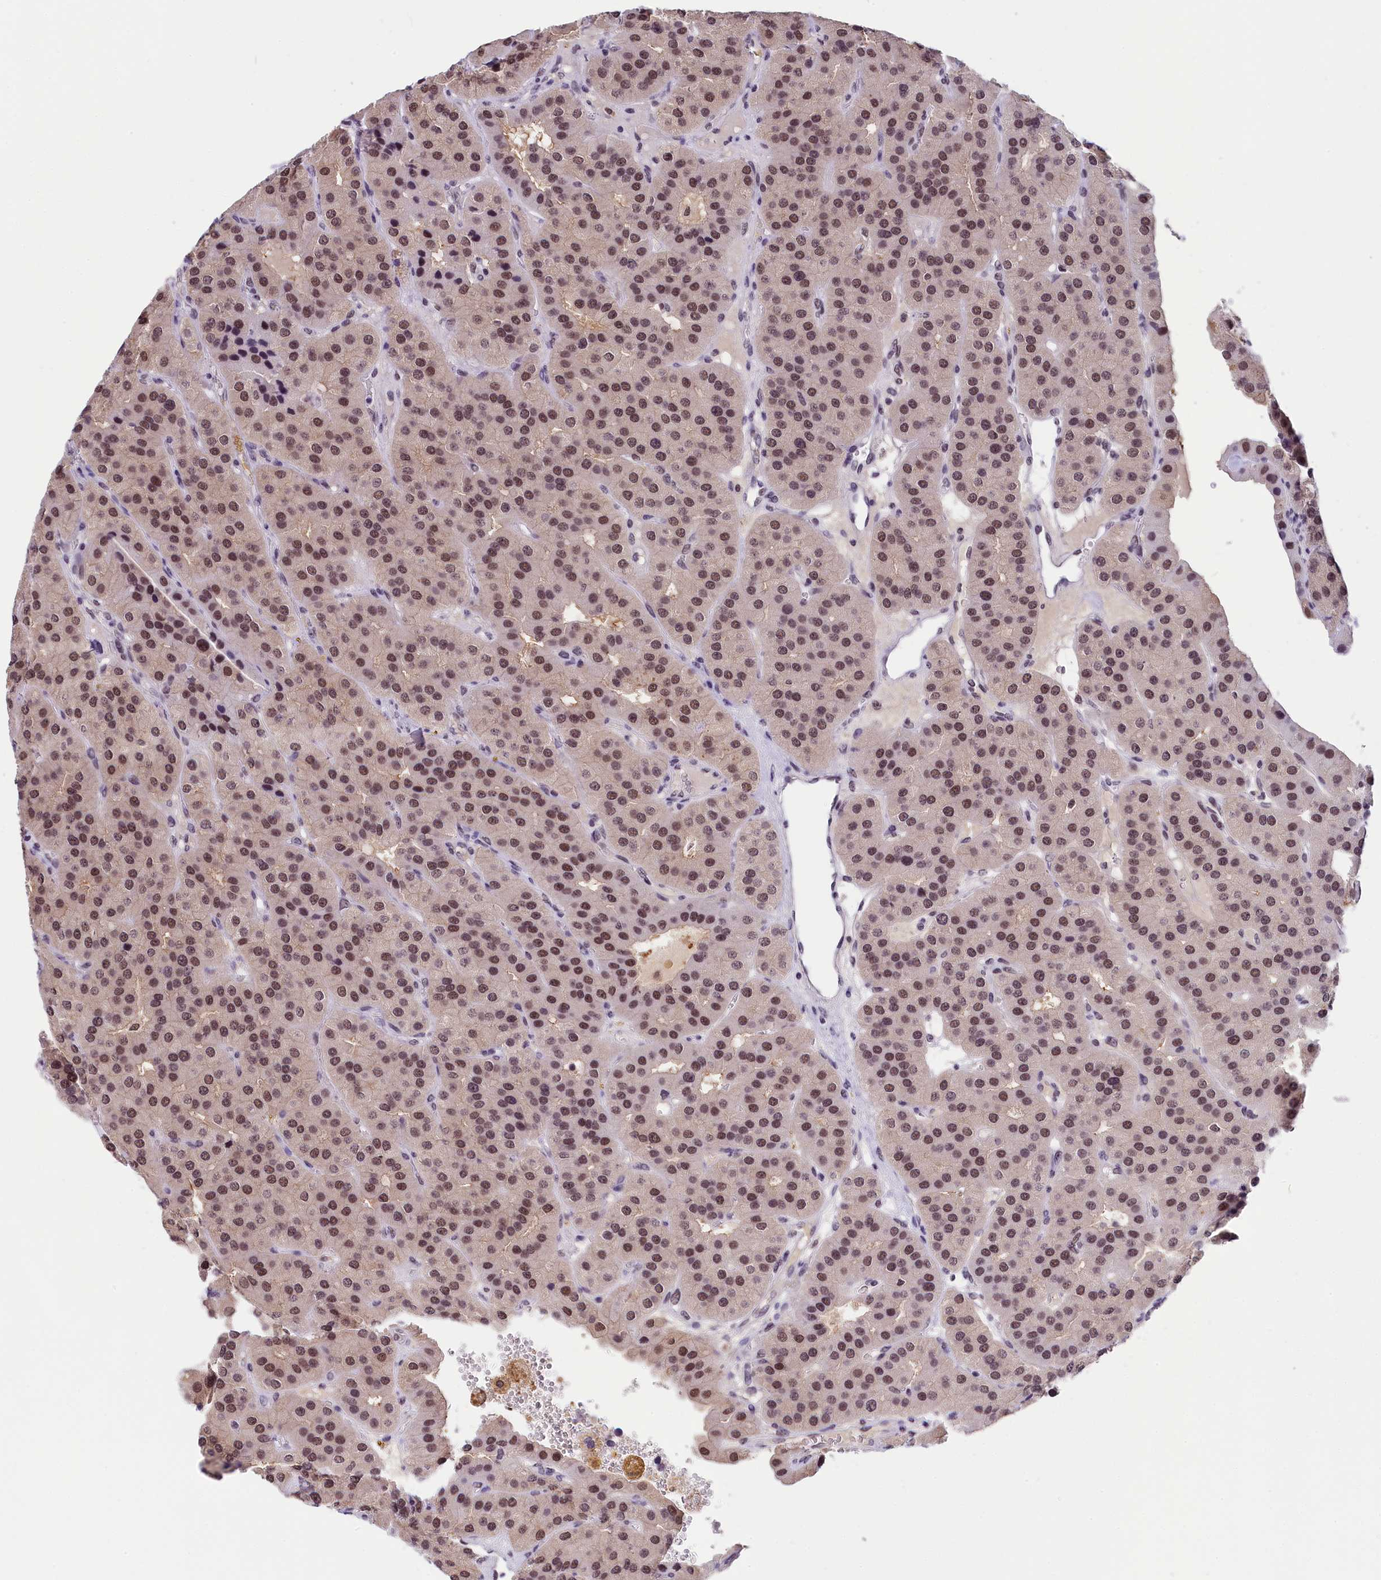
{"staining": {"intensity": "moderate", "quantity": ">75%", "location": "nuclear"}, "tissue": "parathyroid gland", "cell_type": "Glandular cells", "image_type": "normal", "snomed": [{"axis": "morphology", "description": "Normal tissue, NOS"}, {"axis": "morphology", "description": "Adenoma, NOS"}, {"axis": "topography", "description": "Parathyroid gland"}], "caption": "A micrograph of parathyroid gland stained for a protein displays moderate nuclear brown staining in glandular cells. (DAB (3,3'-diaminobenzidine) IHC, brown staining for protein, blue staining for nuclei).", "gene": "ZC3H4", "patient": {"sex": "female", "age": 86}}